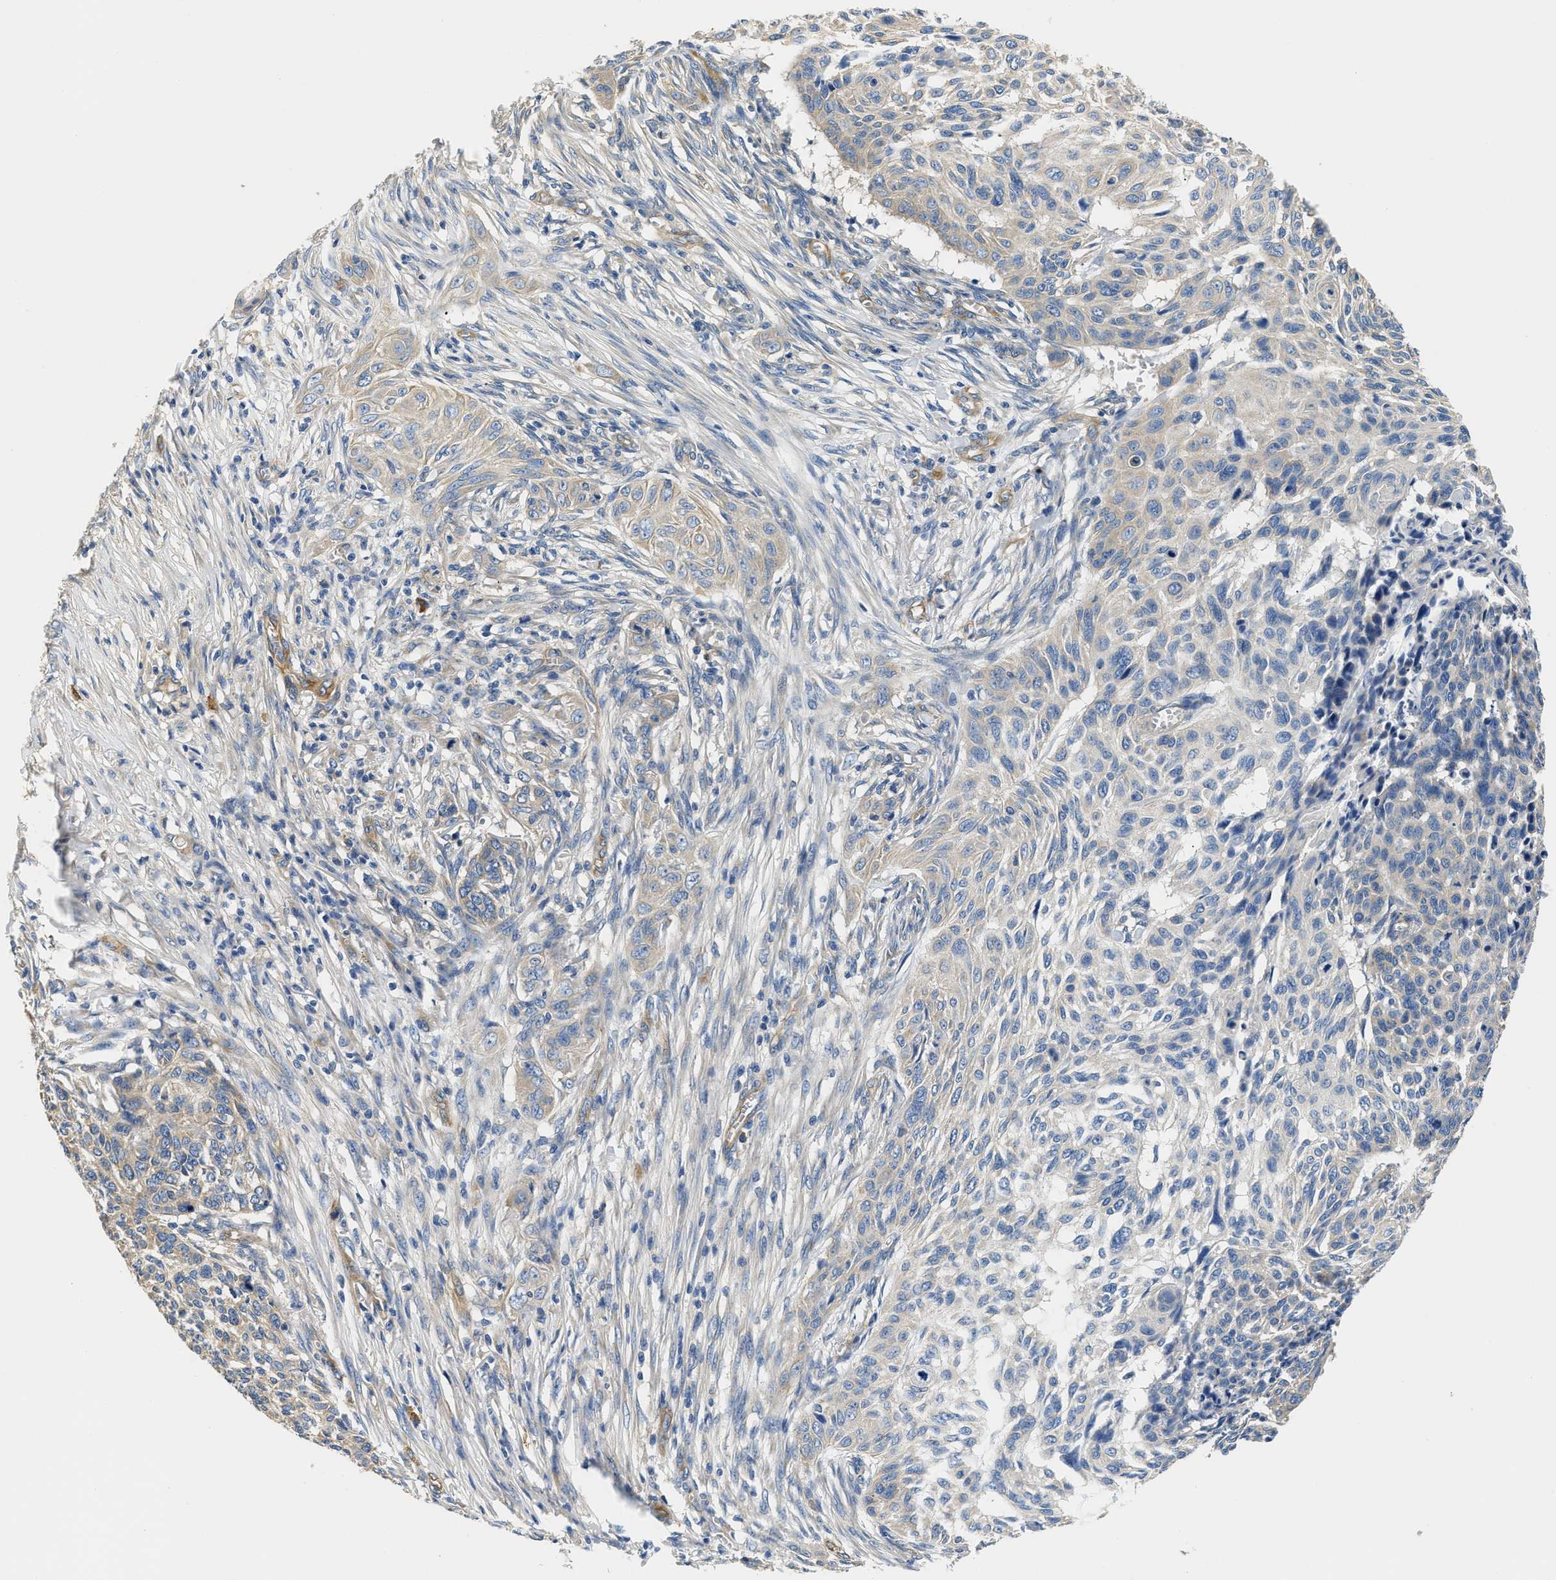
{"staining": {"intensity": "weak", "quantity": "<25%", "location": "cytoplasmic/membranous"}, "tissue": "skin cancer", "cell_type": "Tumor cells", "image_type": "cancer", "snomed": [{"axis": "morphology", "description": "Basal cell carcinoma"}, {"axis": "topography", "description": "Skin"}], "caption": "Tumor cells show no significant staining in skin cancer.", "gene": "CSDE1", "patient": {"sex": "male", "age": 85}}